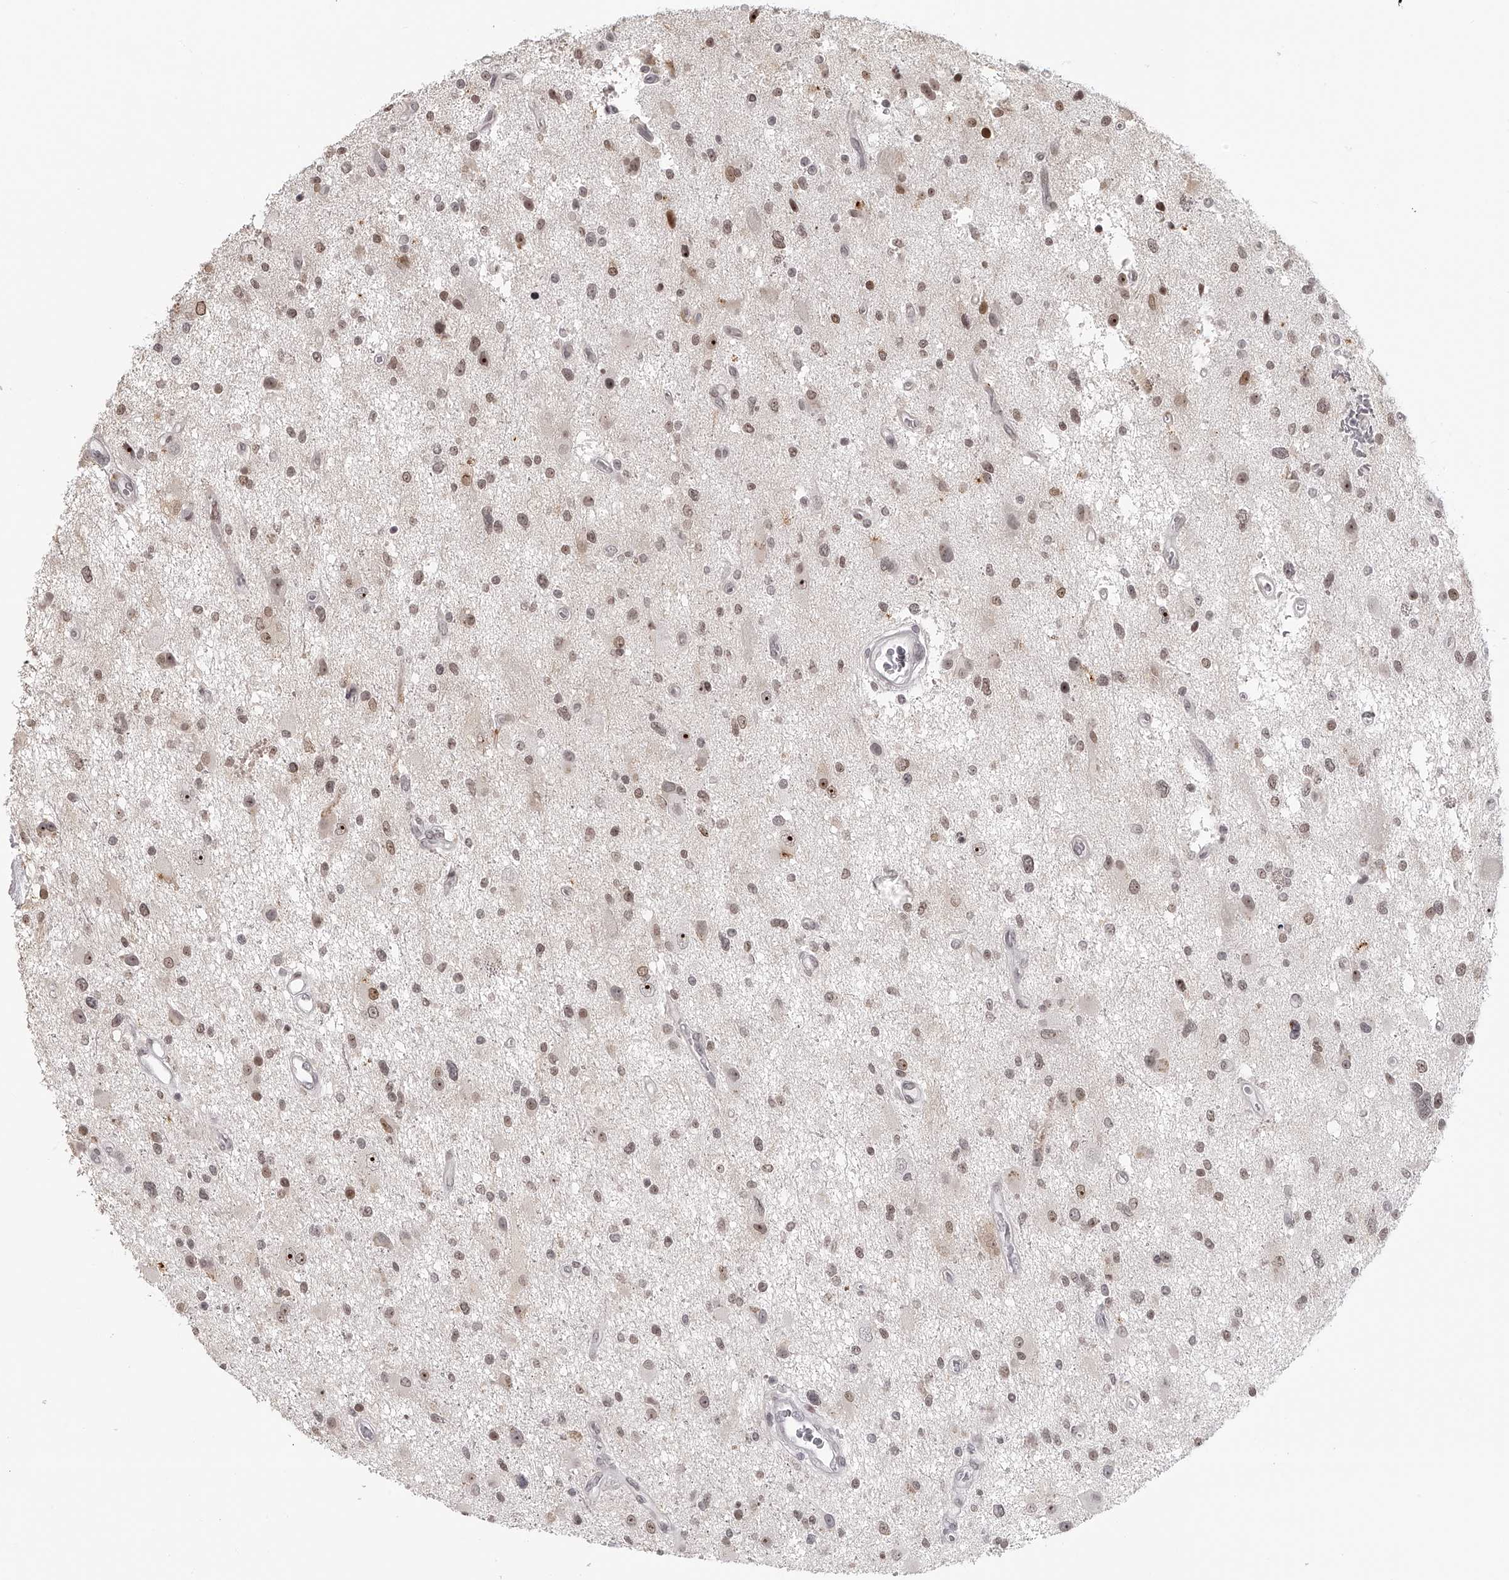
{"staining": {"intensity": "weak", "quantity": ">75%", "location": "nuclear"}, "tissue": "glioma", "cell_type": "Tumor cells", "image_type": "cancer", "snomed": [{"axis": "morphology", "description": "Glioma, malignant, High grade"}, {"axis": "topography", "description": "Brain"}], "caption": "Immunohistochemistry (IHC) photomicrograph of neoplastic tissue: glioma stained using IHC demonstrates low levels of weak protein expression localized specifically in the nuclear of tumor cells, appearing as a nuclear brown color.", "gene": "RNF220", "patient": {"sex": "male", "age": 33}}